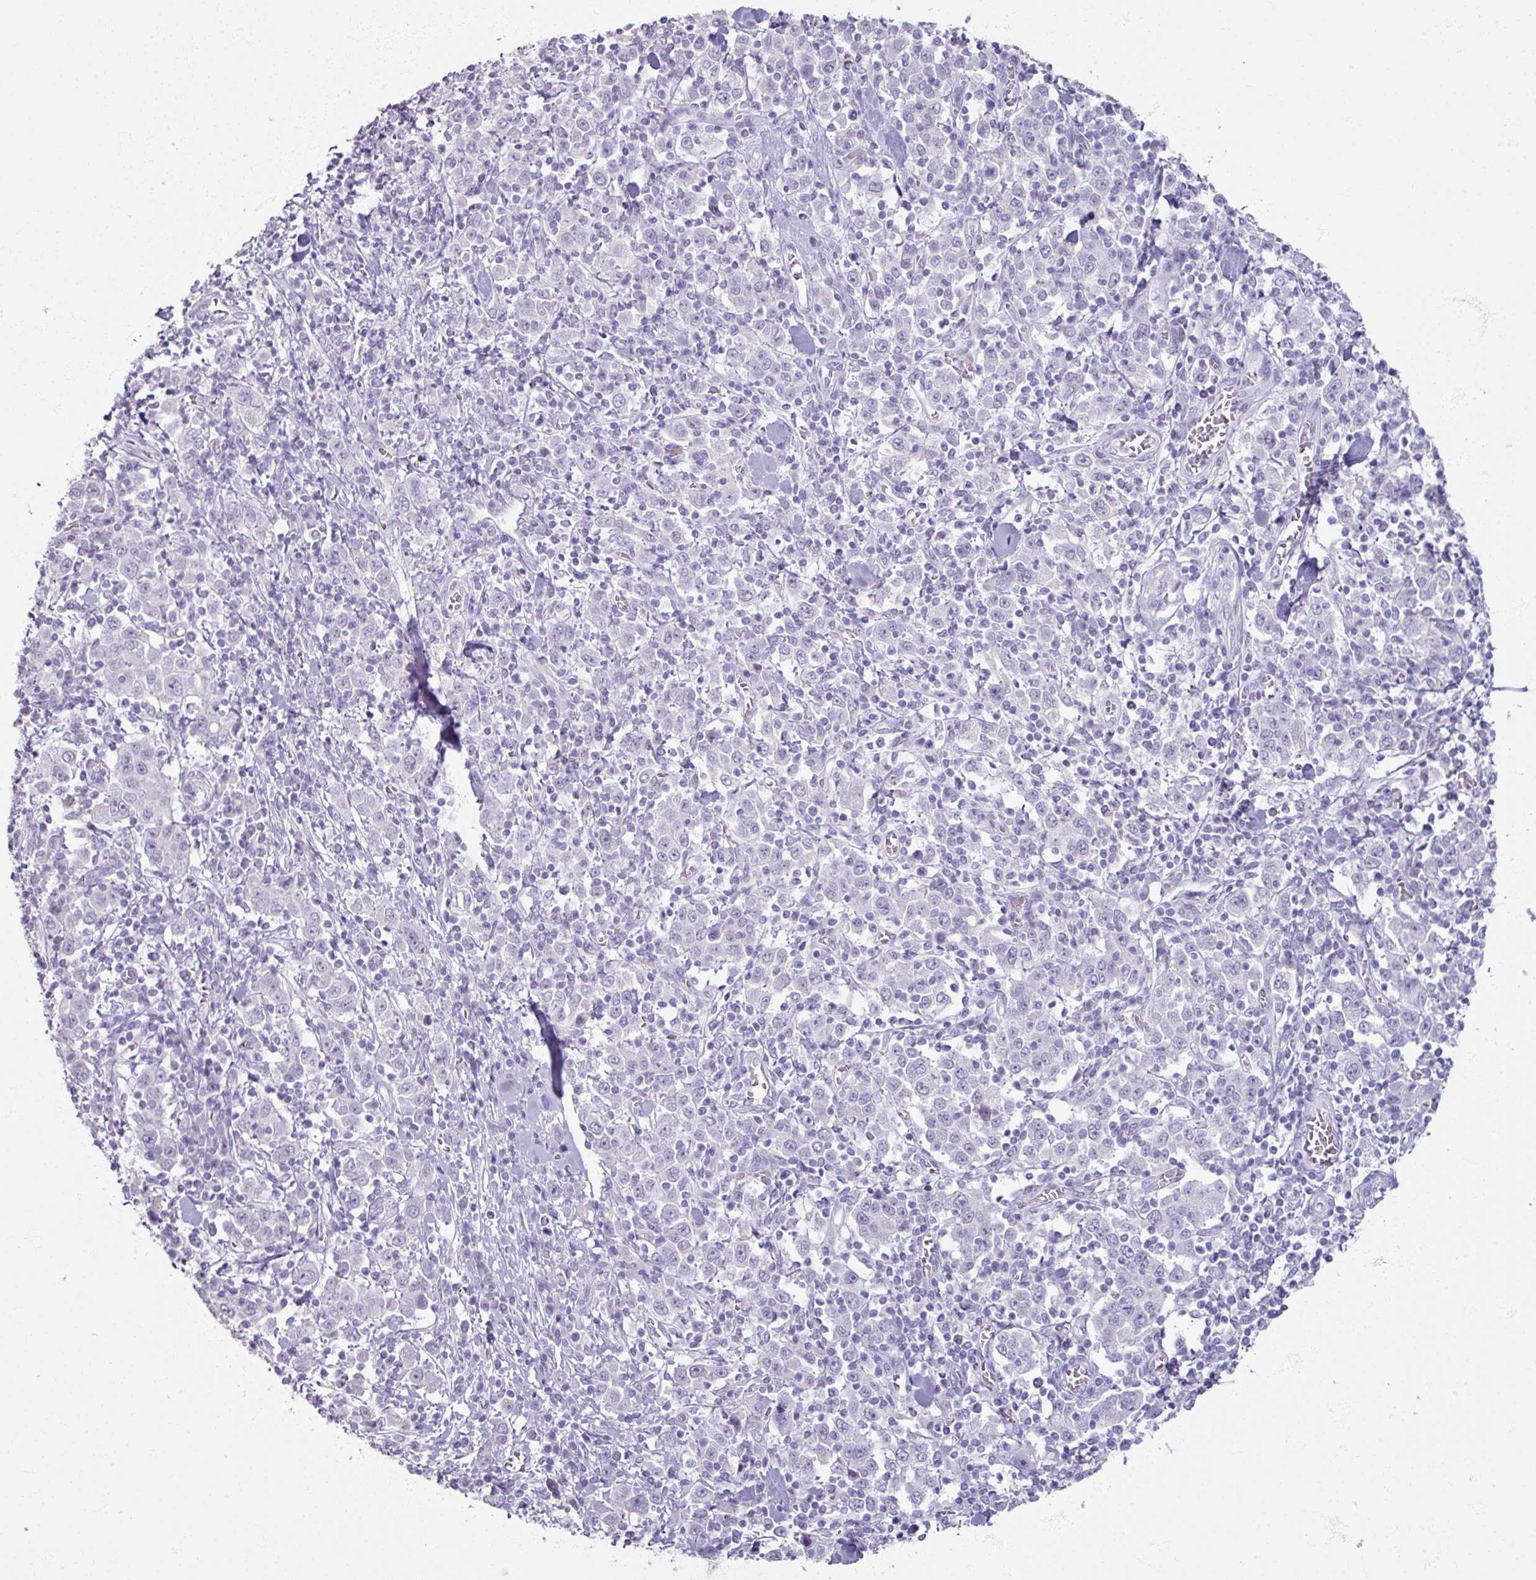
{"staining": {"intensity": "negative", "quantity": "none", "location": "none"}, "tissue": "stomach cancer", "cell_type": "Tumor cells", "image_type": "cancer", "snomed": [{"axis": "morphology", "description": "Normal tissue, NOS"}, {"axis": "morphology", "description": "Adenocarcinoma, NOS"}, {"axis": "topography", "description": "Stomach, upper"}, {"axis": "topography", "description": "Stomach"}], "caption": "This is an immunohistochemistry micrograph of human adenocarcinoma (stomach). There is no staining in tumor cells.", "gene": "TG", "patient": {"sex": "male", "age": 59}}